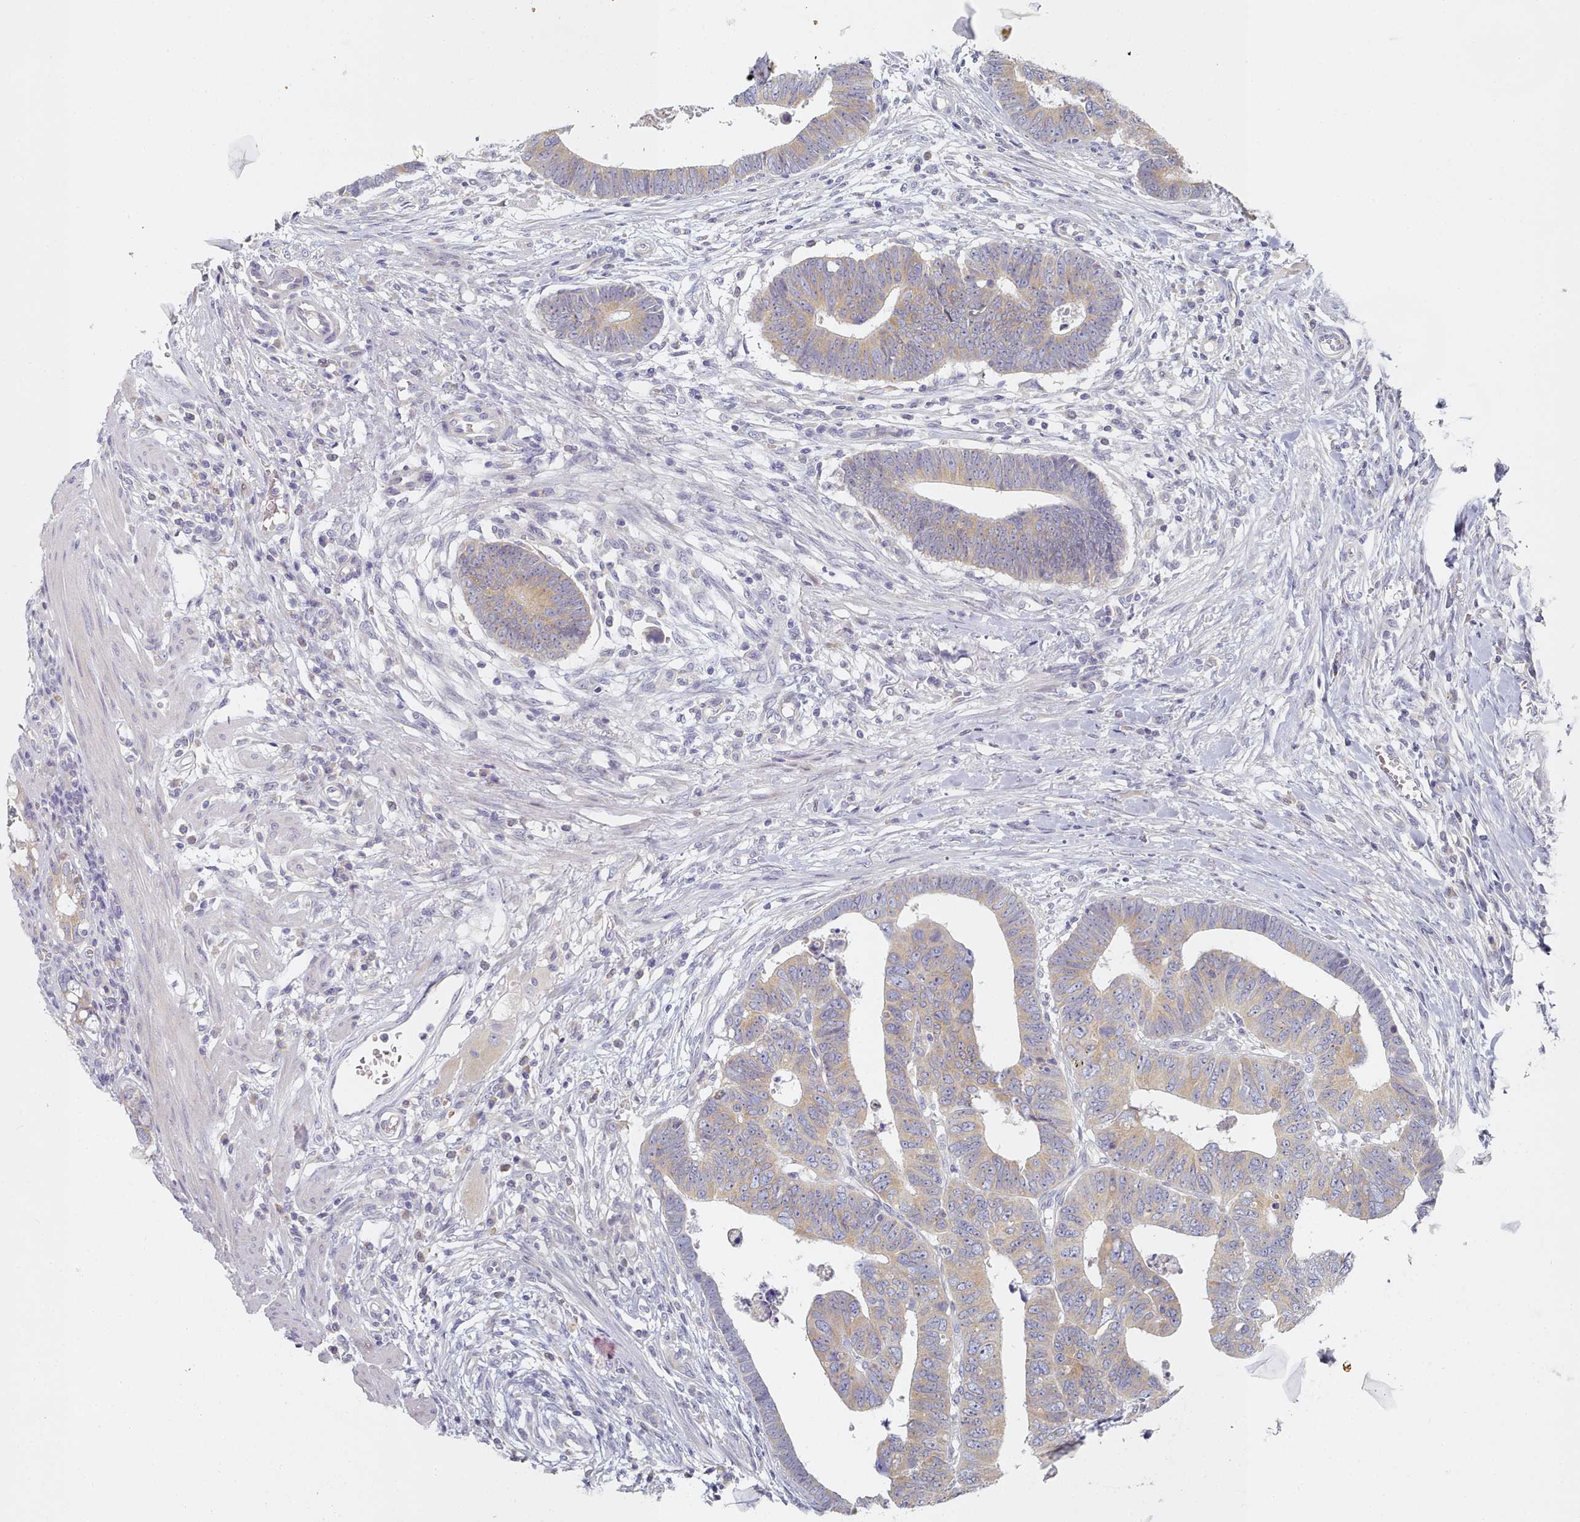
{"staining": {"intensity": "weak", "quantity": ">75%", "location": "cytoplasmic/membranous"}, "tissue": "colorectal cancer", "cell_type": "Tumor cells", "image_type": "cancer", "snomed": [{"axis": "morphology", "description": "Normal tissue, NOS"}, {"axis": "morphology", "description": "Adenocarcinoma, NOS"}, {"axis": "topography", "description": "Rectum"}], "caption": "A histopathology image of adenocarcinoma (colorectal) stained for a protein exhibits weak cytoplasmic/membranous brown staining in tumor cells.", "gene": "TYW1B", "patient": {"sex": "female", "age": 65}}